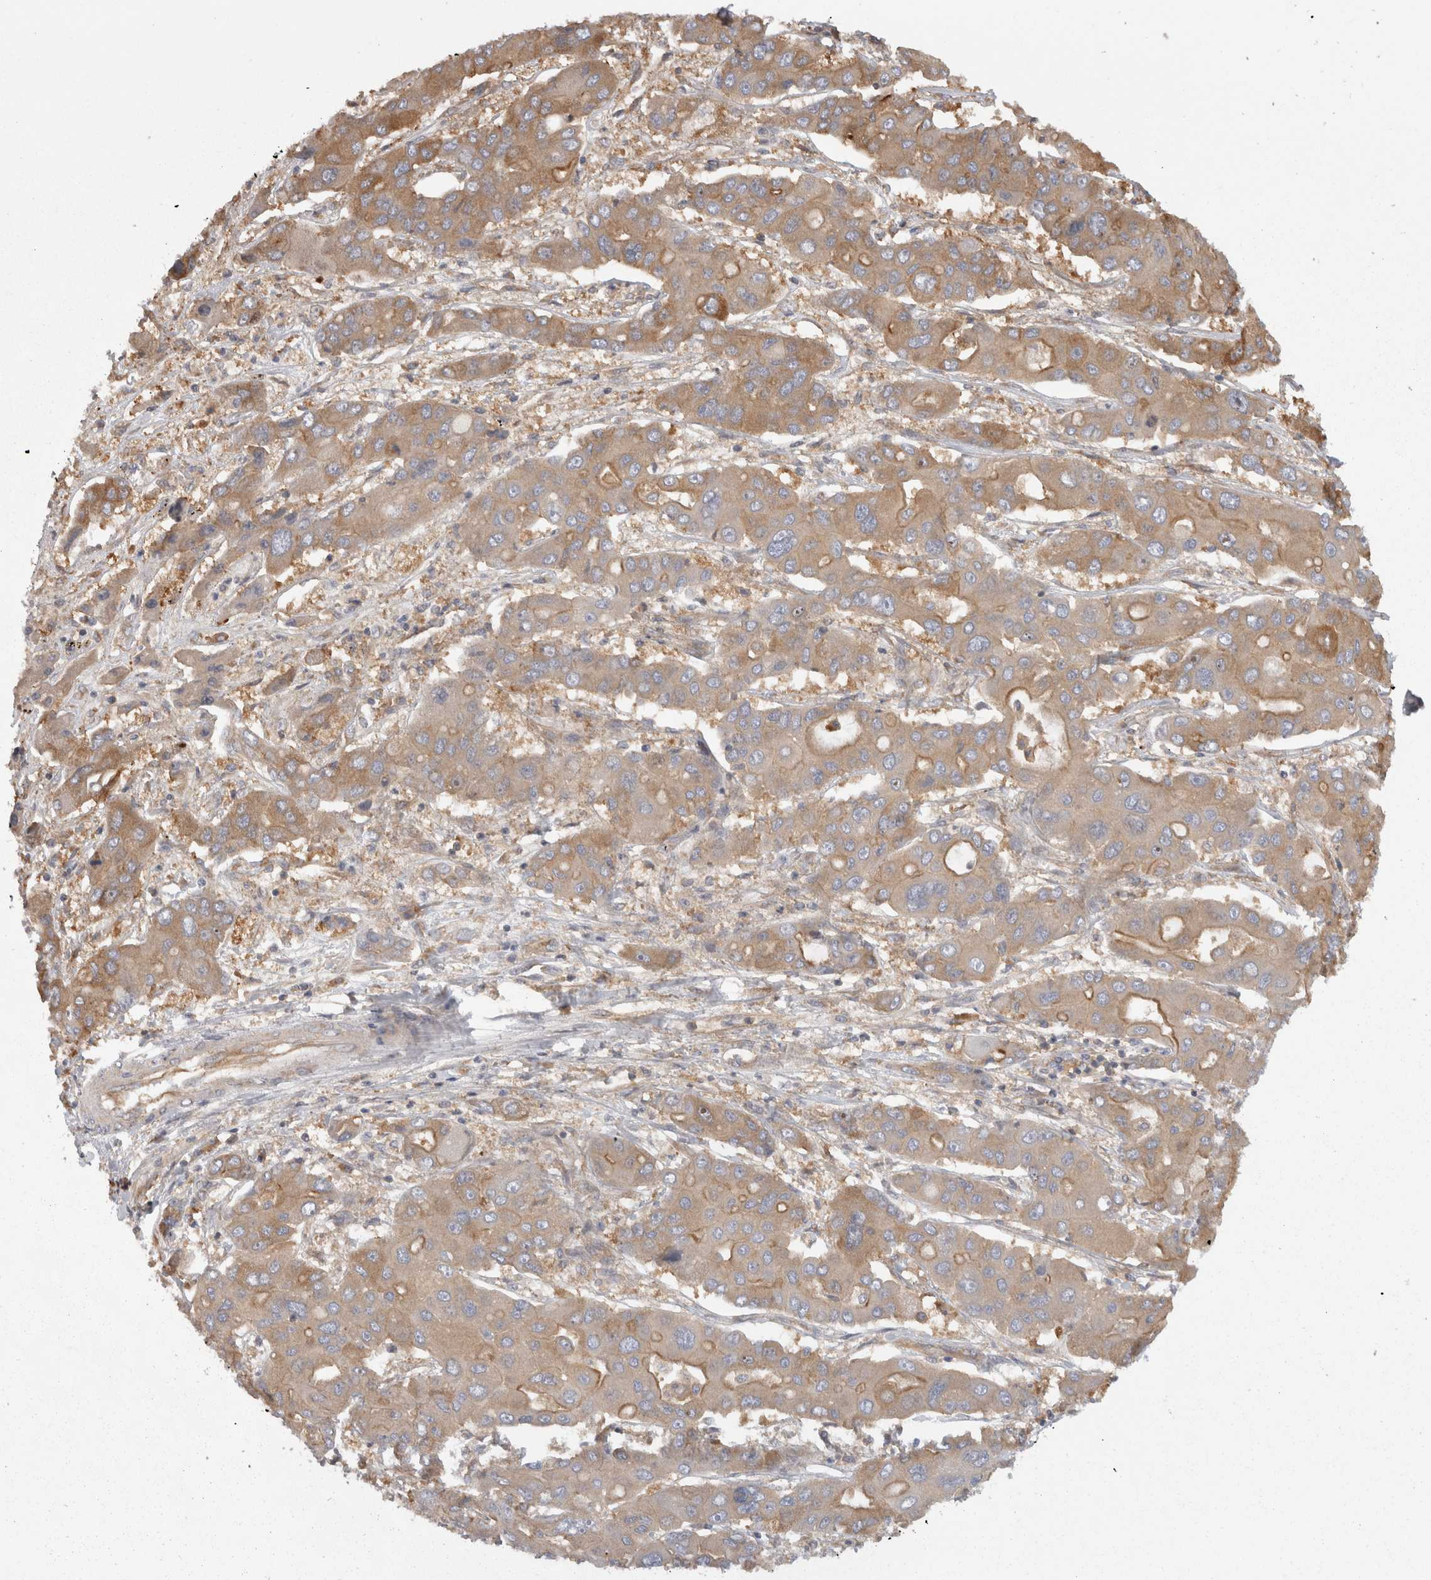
{"staining": {"intensity": "moderate", "quantity": "25%-75%", "location": "cytoplasmic/membranous"}, "tissue": "liver cancer", "cell_type": "Tumor cells", "image_type": "cancer", "snomed": [{"axis": "morphology", "description": "Cholangiocarcinoma"}, {"axis": "topography", "description": "Liver"}], "caption": "DAB immunohistochemical staining of human cholangiocarcinoma (liver) shows moderate cytoplasmic/membranous protein expression in approximately 25%-75% of tumor cells.", "gene": "SMCR8", "patient": {"sex": "male", "age": 67}}